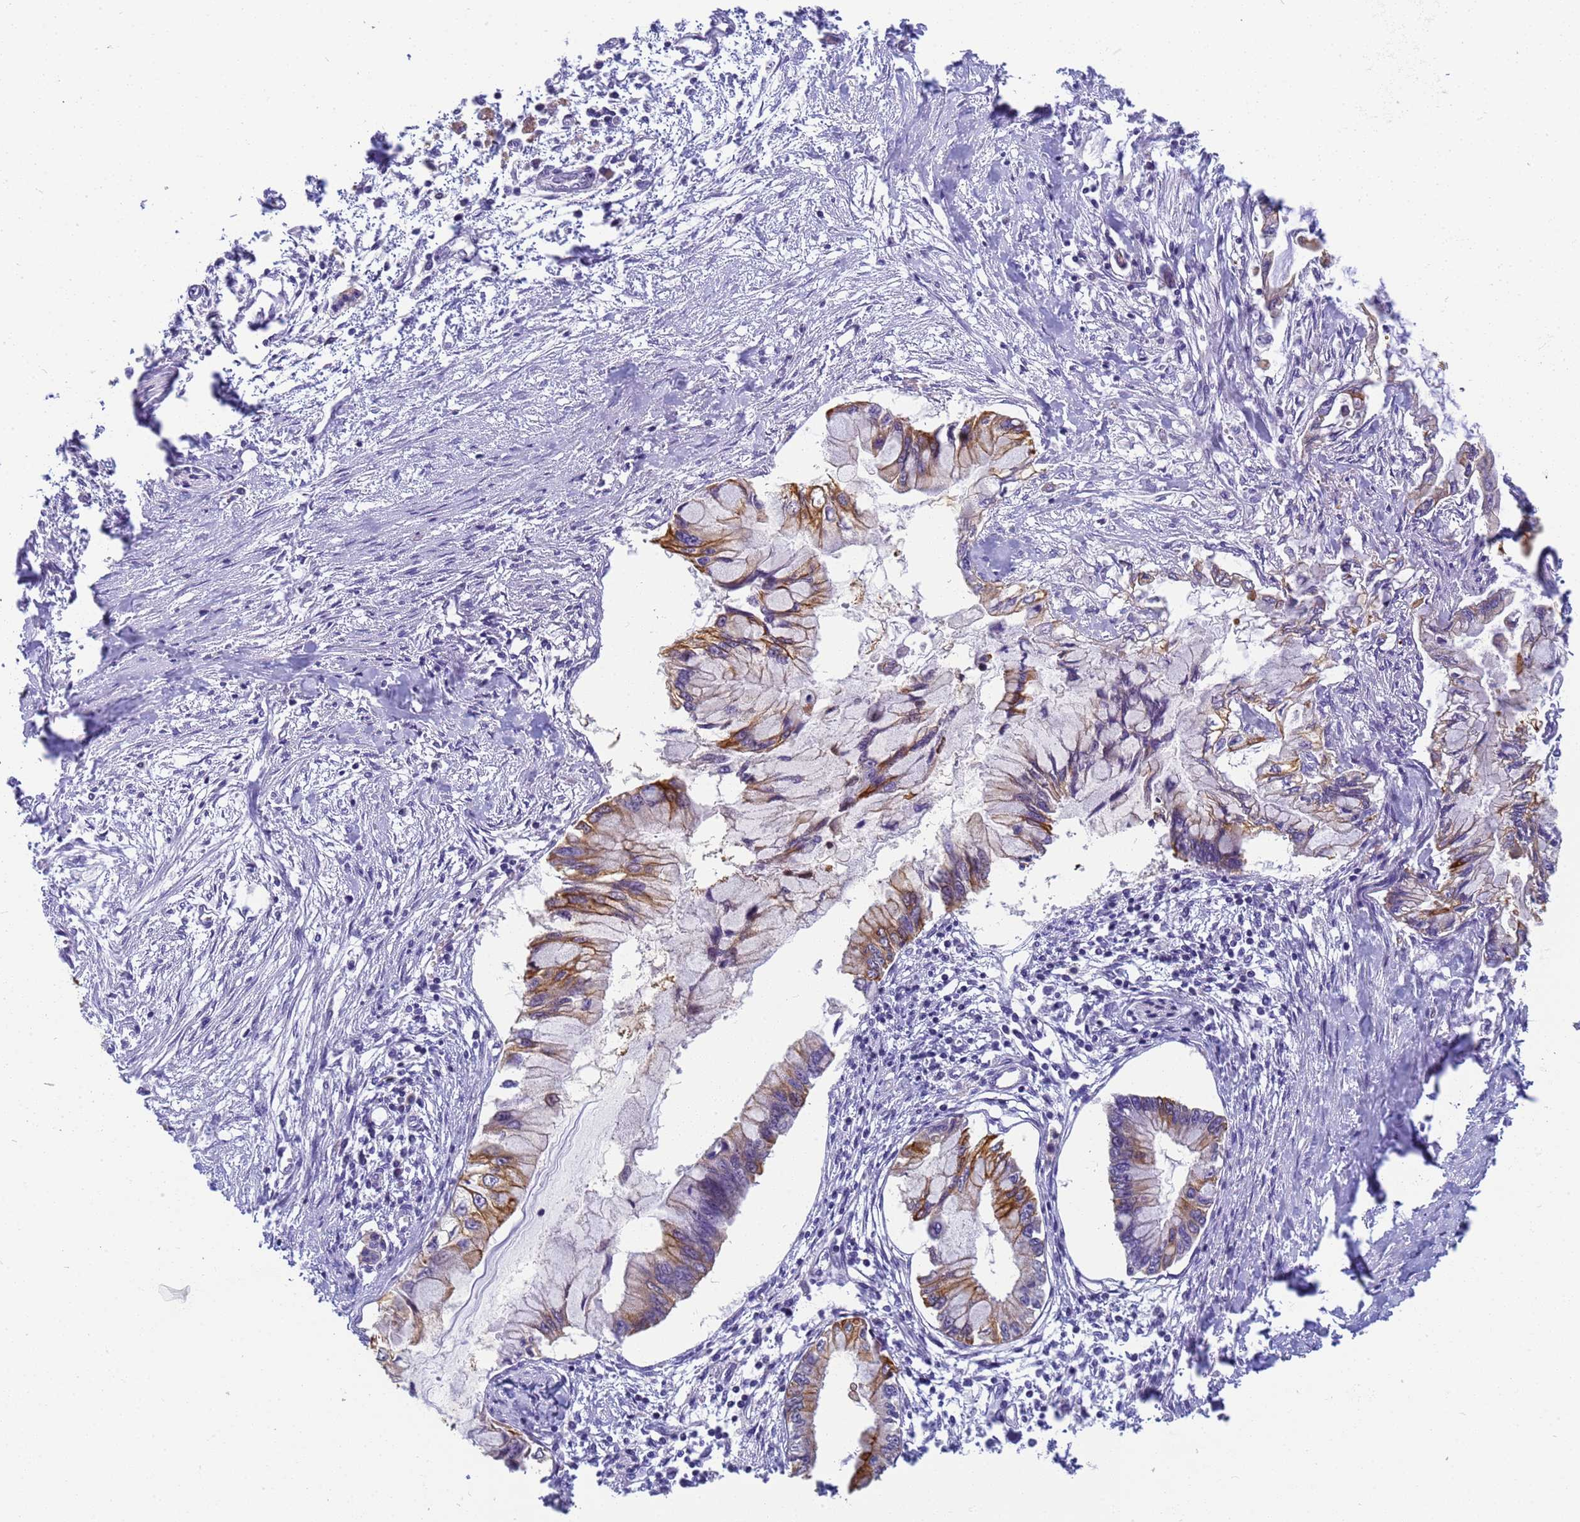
{"staining": {"intensity": "strong", "quantity": "25%-75%", "location": "cytoplasmic/membranous"}, "tissue": "pancreatic cancer", "cell_type": "Tumor cells", "image_type": "cancer", "snomed": [{"axis": "morphology", "description": "Adenocarcinoma, NOS"}, {"axis": "topography", "description": "Pancreas"}], "caption": "Protein positivity by IHC reveals strong cytoplasmic/membranous expression in approximately 25%-75% of tumor cells in pancreatic cancer.", "gene": "VWA3A", "patient": {"sex": "male", "age": 48}}